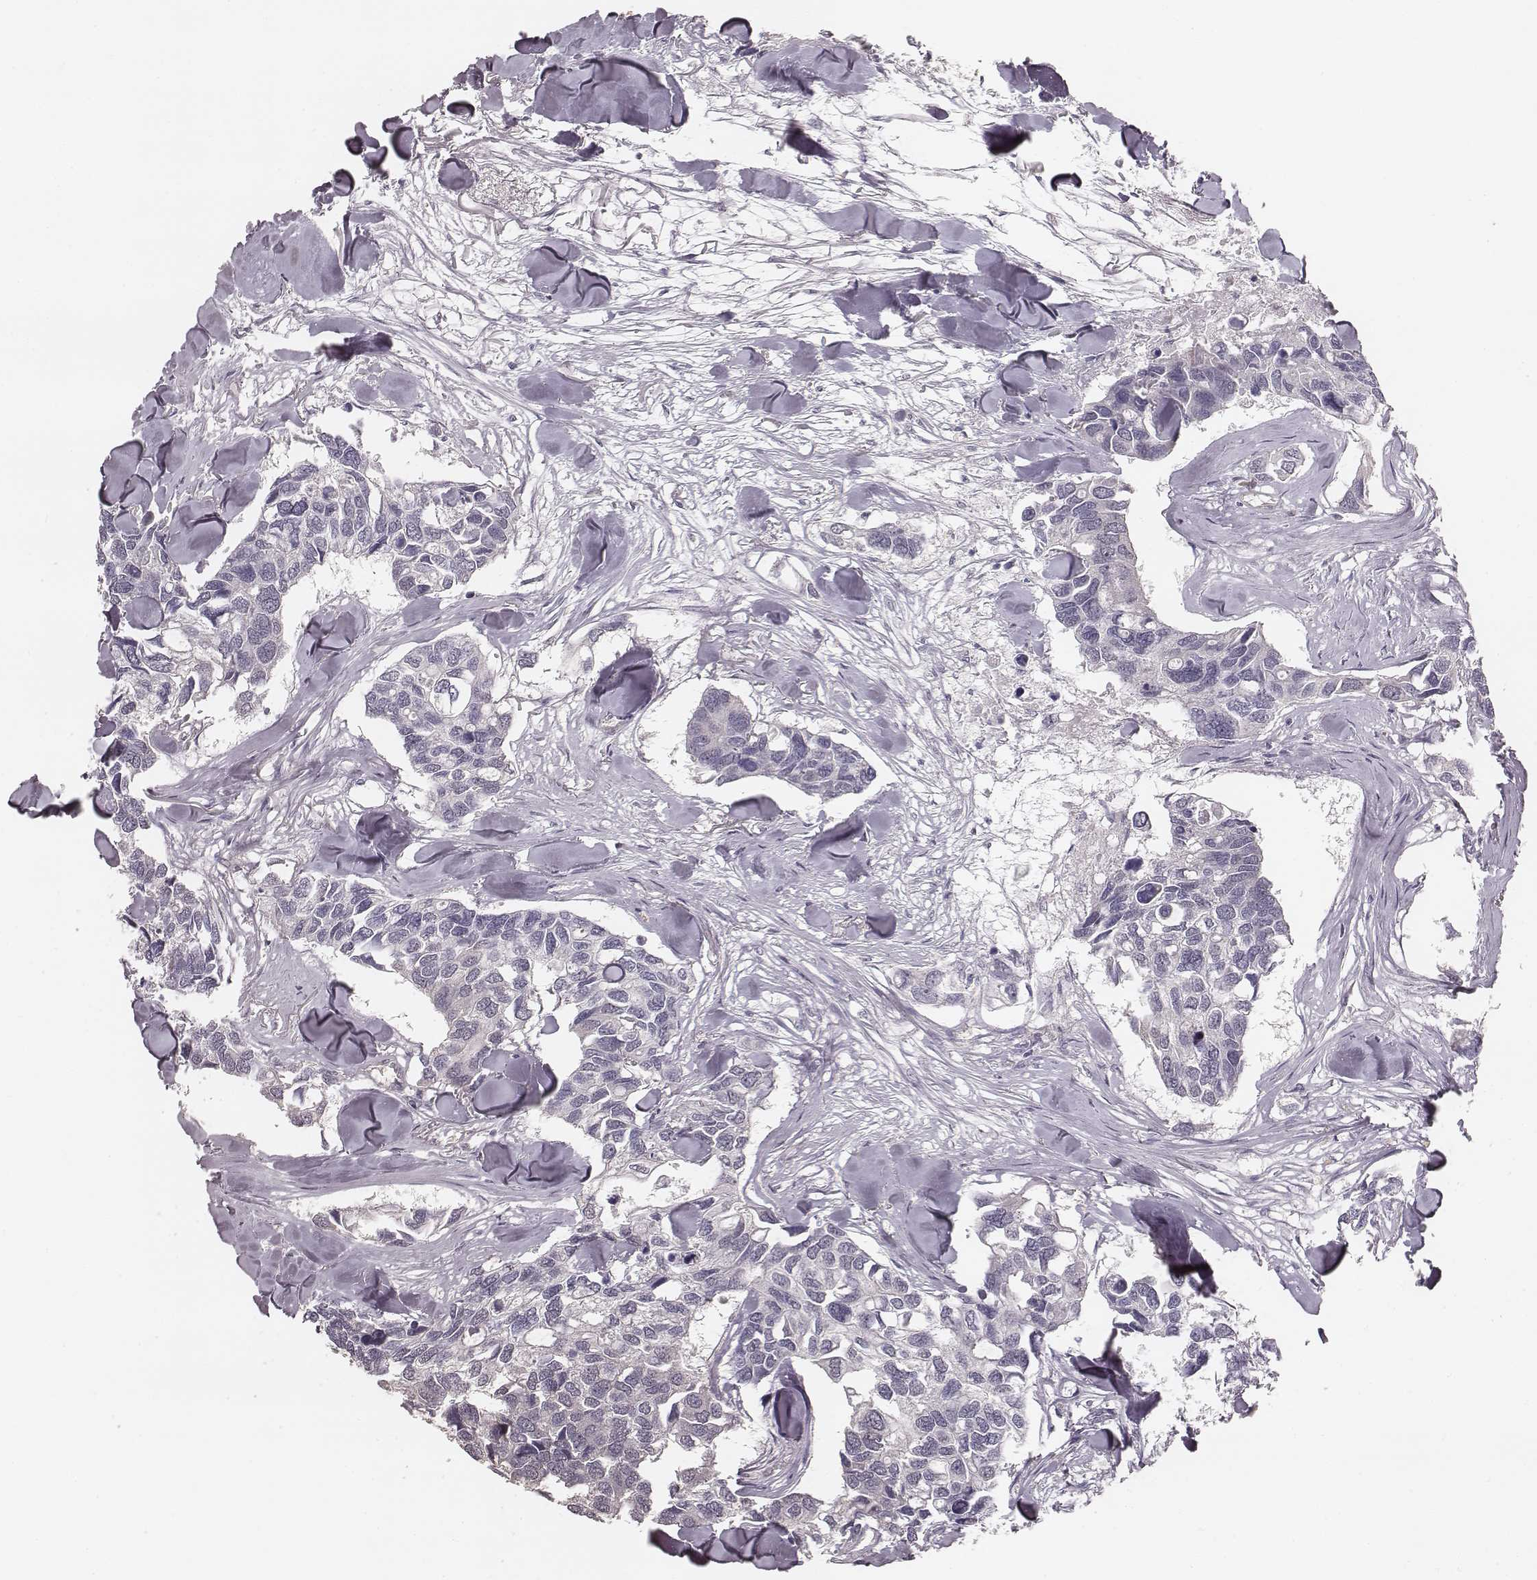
{"staining": {"intensity": "negative", "quantity": "none", "location": "none"}, "tissue": "breast cancer", "cell_type": "Tumor cells", "image_type": "cancer", "snomed": [{"axis": "morphology", "description": "Duct carcinoma"}, {"axis": "topography", "description": "Breast"}], "caption": "The image demonstrates no significant expression in tumor cells of invasive ductal carcinoma (breast).", "gene": "LY6K", "patient": {"sex": "female", "age": 83}}